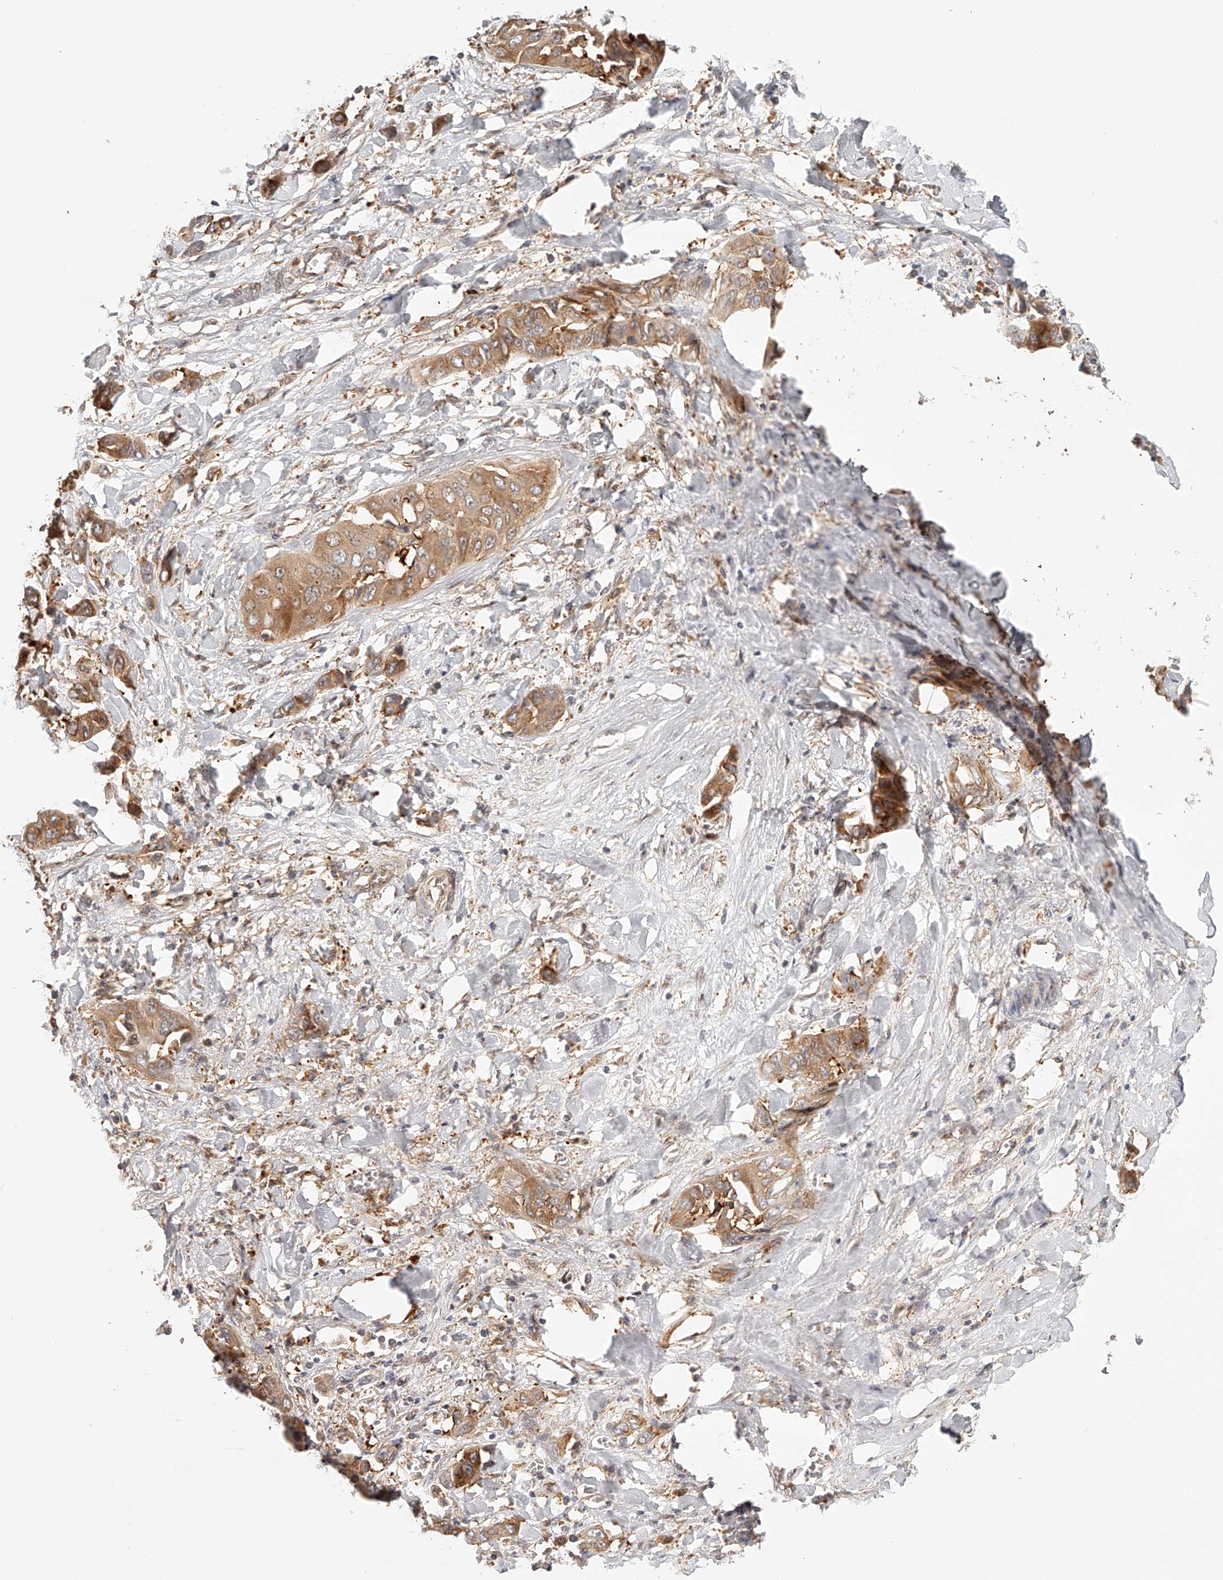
{"staining": {"intensity": "moderate", "quantity": ">75%", "location": "cytoplasmic/membranous"}, "tissue": "liver cancer", "cell_type": "Tumor cells", "image_type": "cancer", "snomed": [{"axis": "morphology", "description": "Cholangiocarcinoma"}, {"axis": "topography", "description": "Liver"}], "caption": "Immunohistochemical staining of human liver cancer shows medium levels of moderate cytoplasmic/membranous protein positivity in approximately >75% of tumor cells.", "gene": "SYNC", "patient": {"sex": "female", "age": 52}}